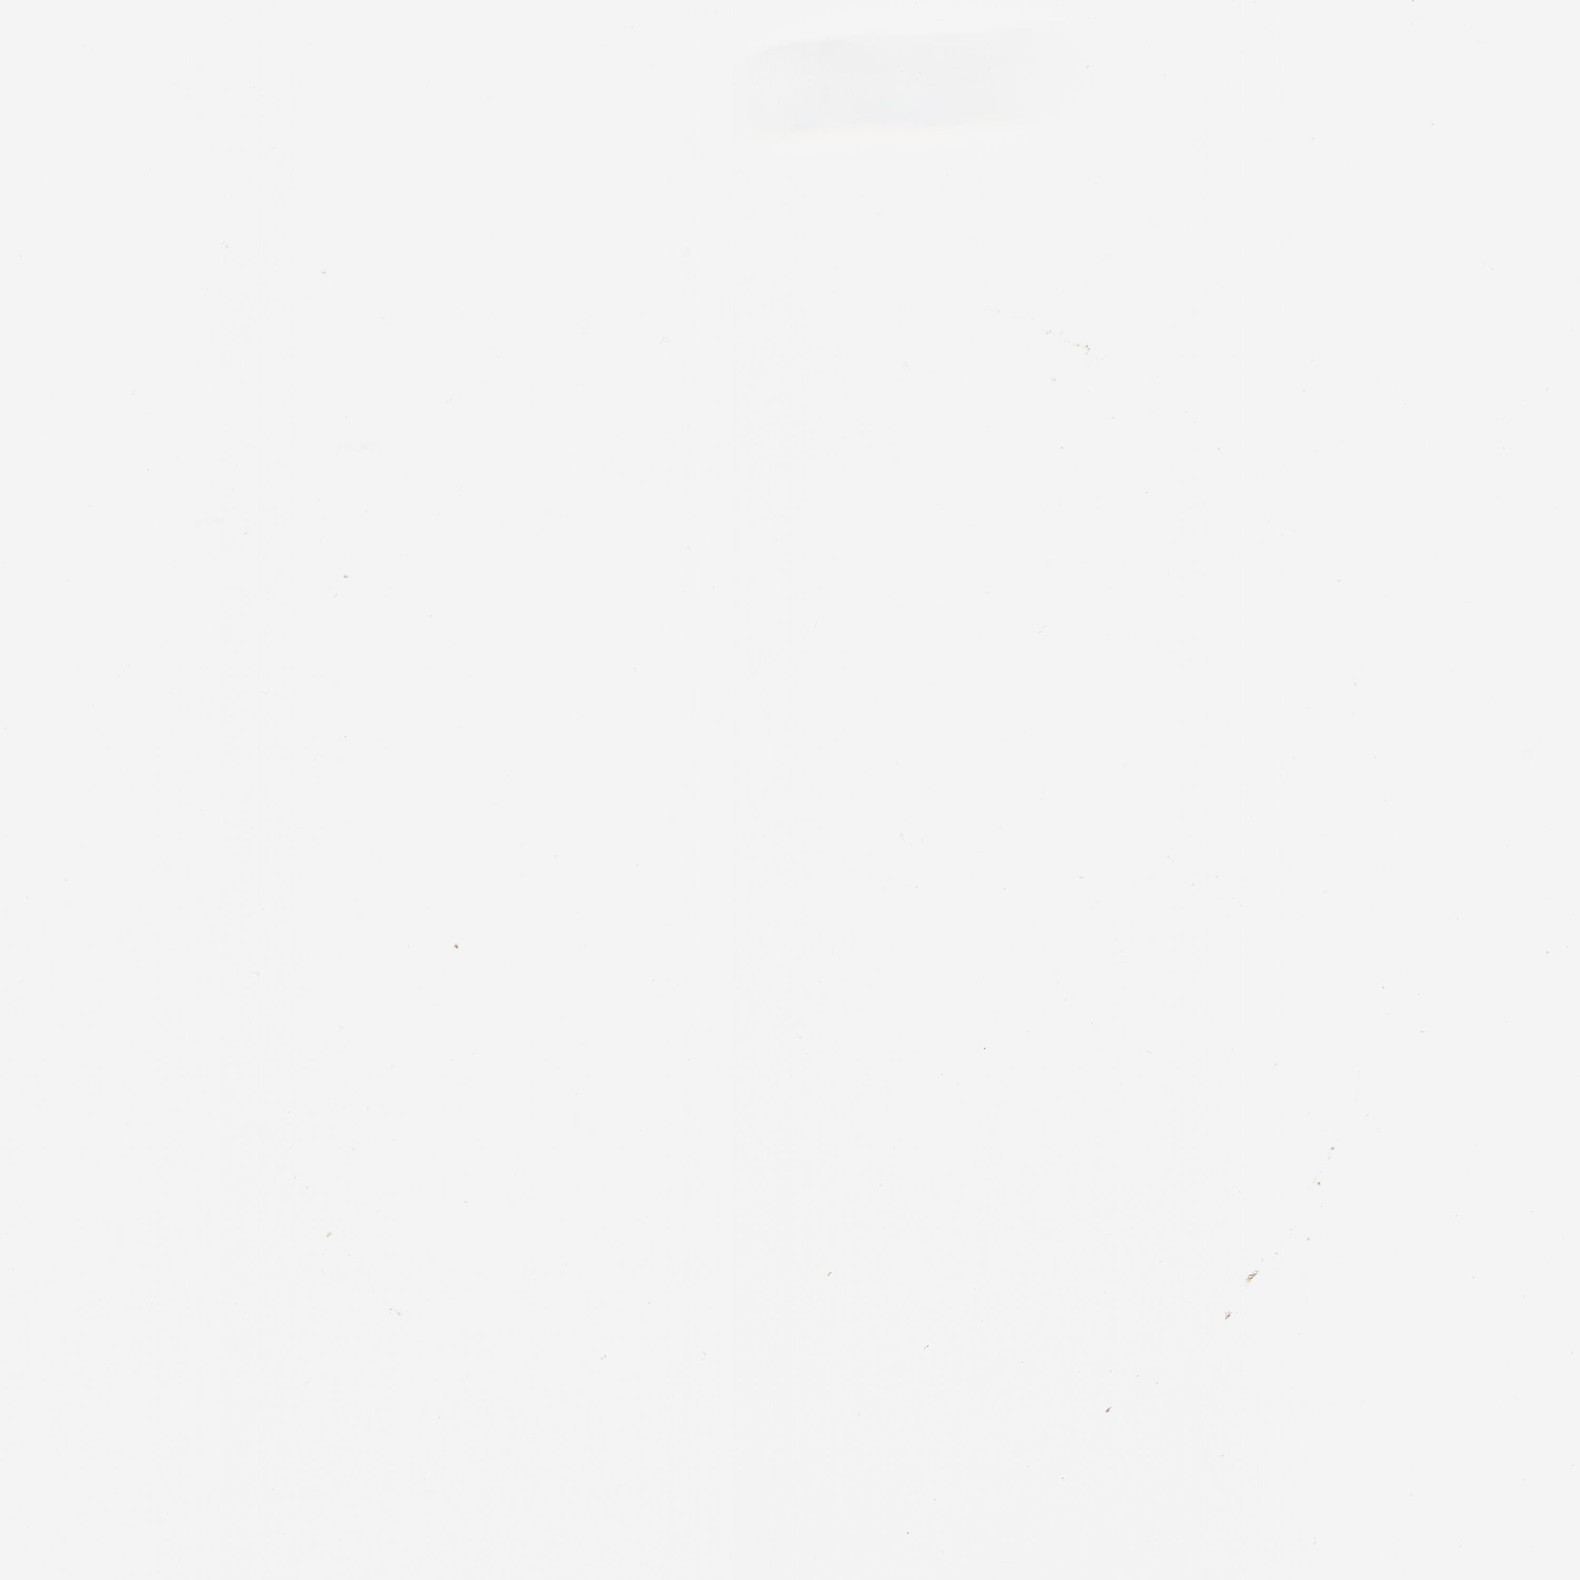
{"staining": {"intensity": "moderate", "quantity": "<25%", "location": "cytoplasmic/membranous"}, "tissue": "bone marrow", "cell_type": "Hematopoietic cells", "image_type": "normal", "snomed": [{"axis": "morphology", "description": "Normal tissue, NOS"}, {"axis": "topography", "description": "Bone marrow"}], "caption": "IHC image of normal human bone marrow stained for a protein (brown), which demonstrates low levels of moderate cytoplasmic/membranous staining in approximately <25% of hematopoietic cells.", "gene": "ANXA6", "patient": {"sex": "female", "age": 71}}